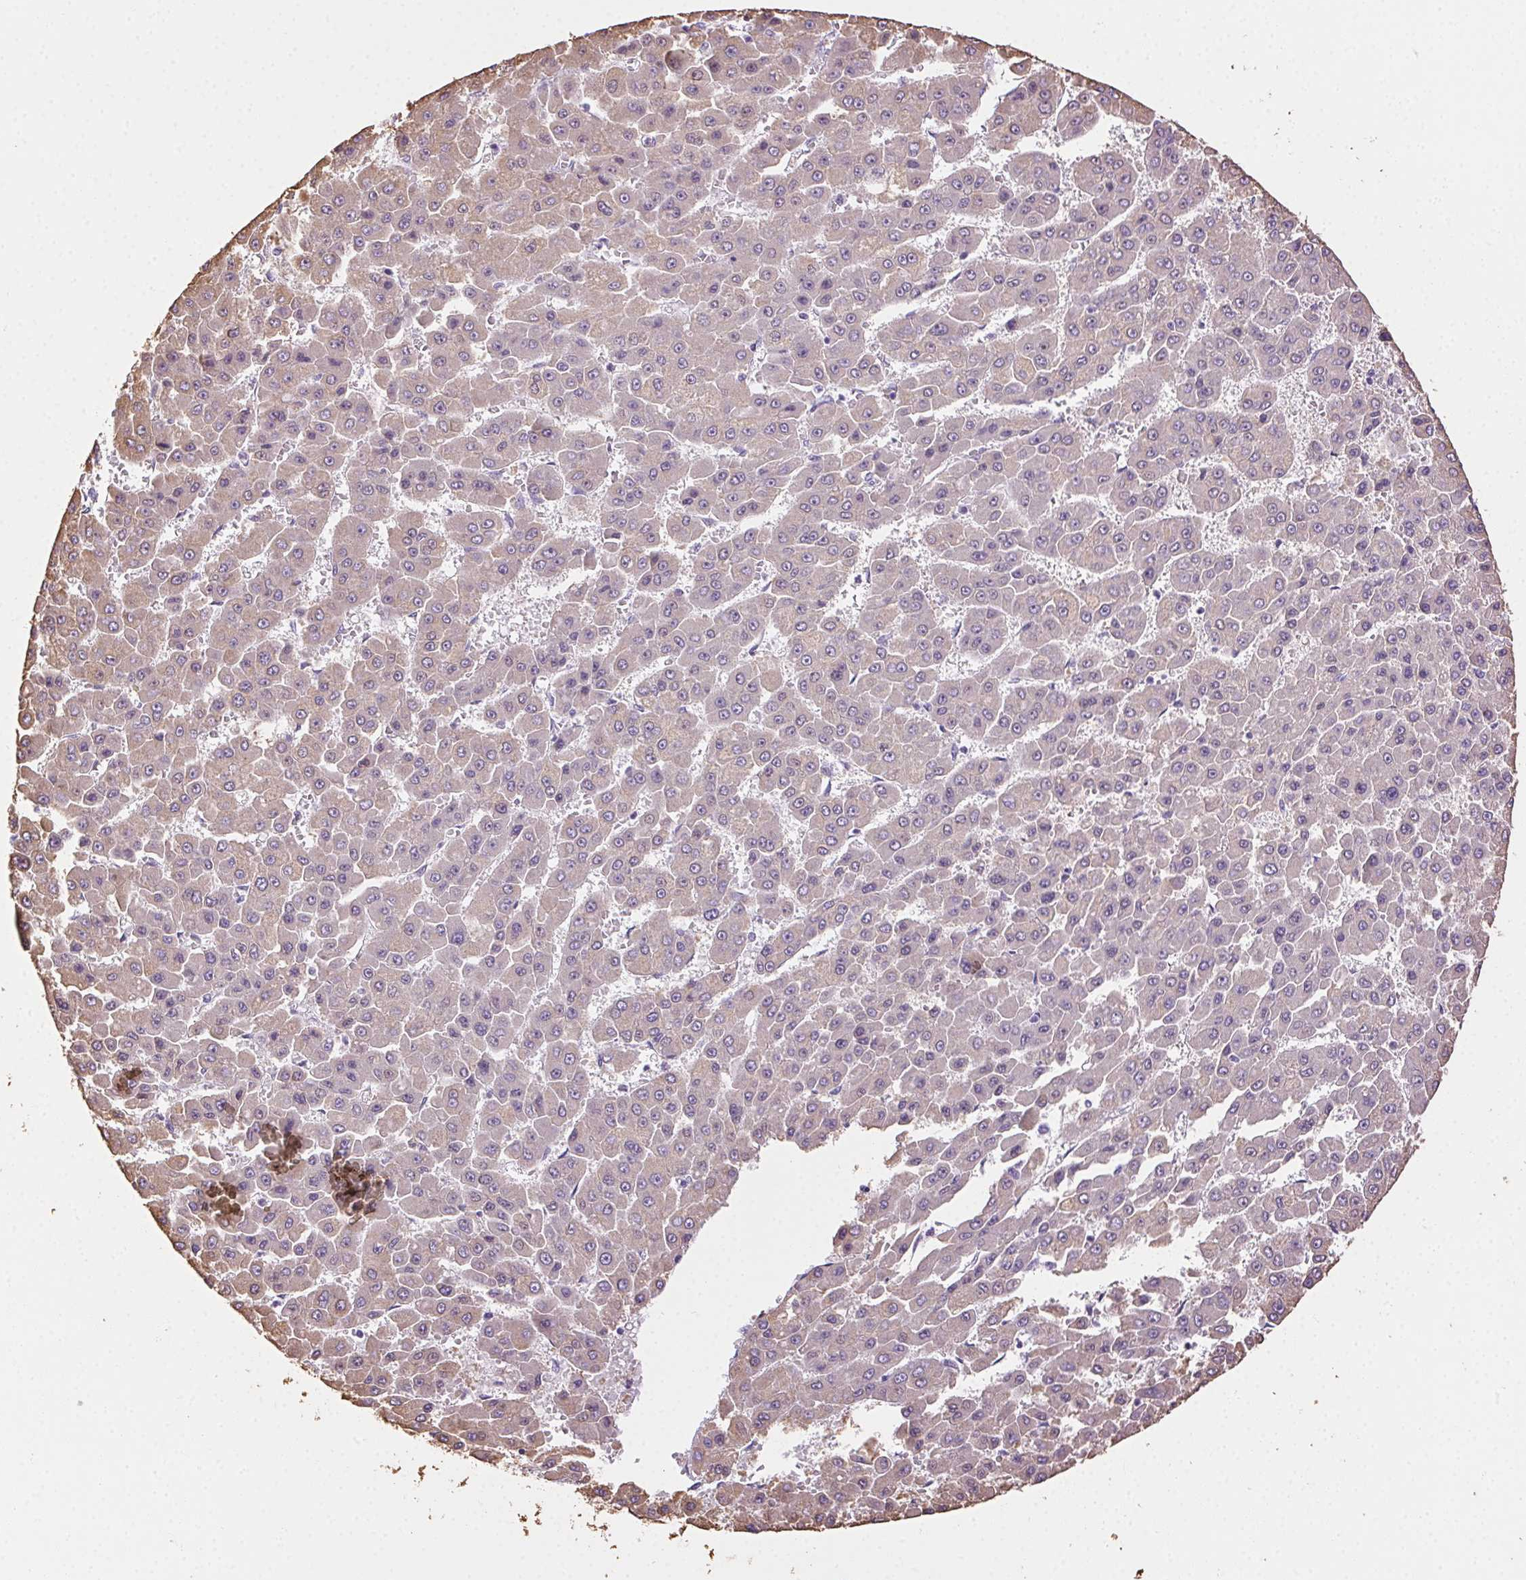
{"staining": {"intensity": "weak", "quantity": "25%-75%", "location": "cytoplasmic/membranous"}, "tissue": "liver cancer", "cell_type": "Tumor cells", "image_type": "cancer", "snomed": [{"axis": "morphology", "description": "Carcinoma, Hepatocellular, NOS"}, {"axis": "topography", "description": "Liver"}], "caption": "The immunohistochemical stain shows weak cytoplasmic/membranous expression in tumor cells of liver hepatocellular carcinoma tissue.", "gene": "CLDN10", "patient": {"sex": "male", "age": 78}}